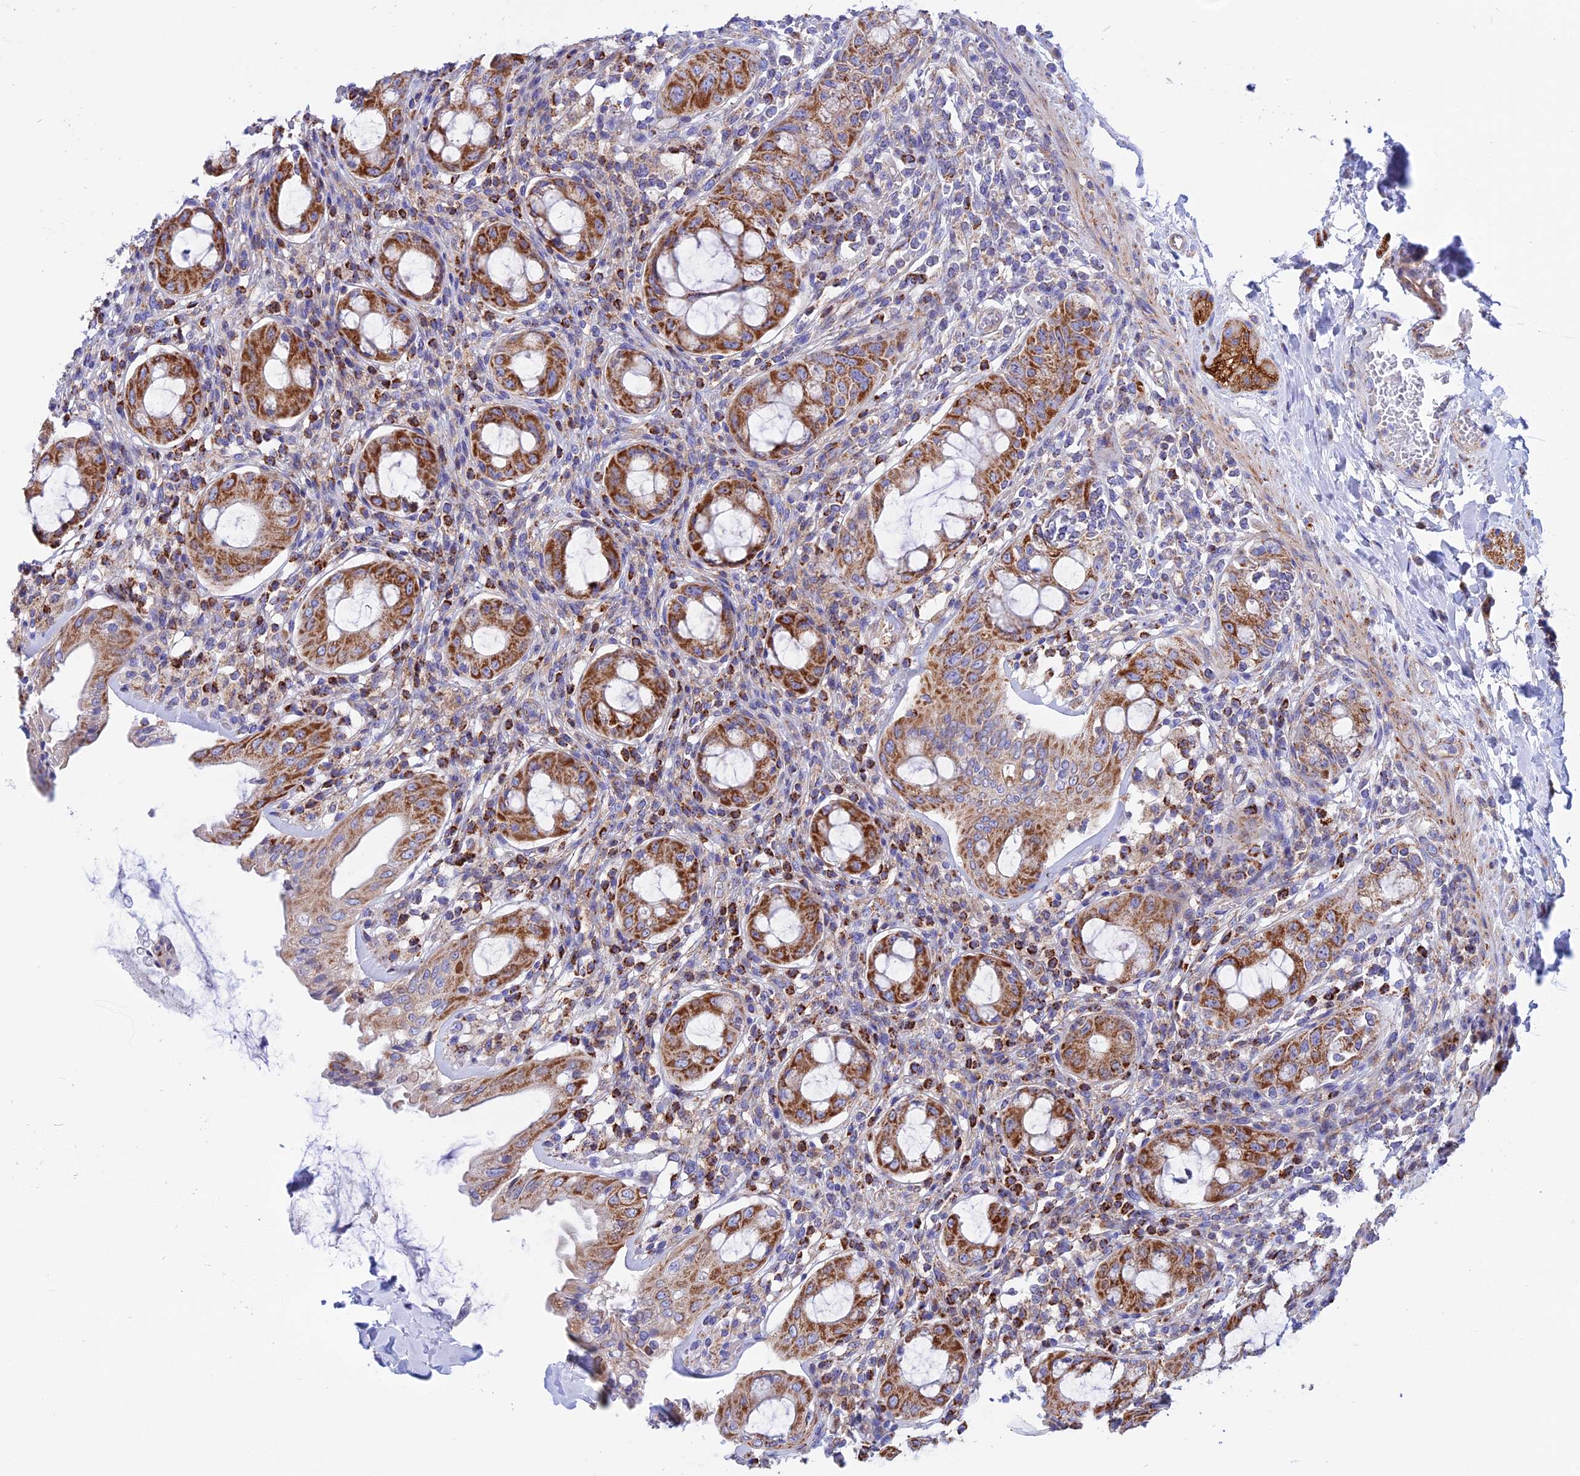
{"staining": {"intensity": "strong", "quantity": ">75%", "location": "cytoplasmic/membranous"}, "tissue": "rectum", "cell_type": "Glandular cells", "image_type": "normal", "snomed": [{"axis": "morphology", "description": "Normal tissue, NOS"}, {"axis": "topography", "description": "Rectum"}], "caption": "Immunohistochemistry (IHC) (DAB (3,3'-diaminobenzidine)) staining of unremarkable rectum exhibits strong cytoplasmic/membranous protein positivity in approximately >75% of glandular cells.", "gene": "GCDH", "patient": {"sex": "female", "age": 57}}